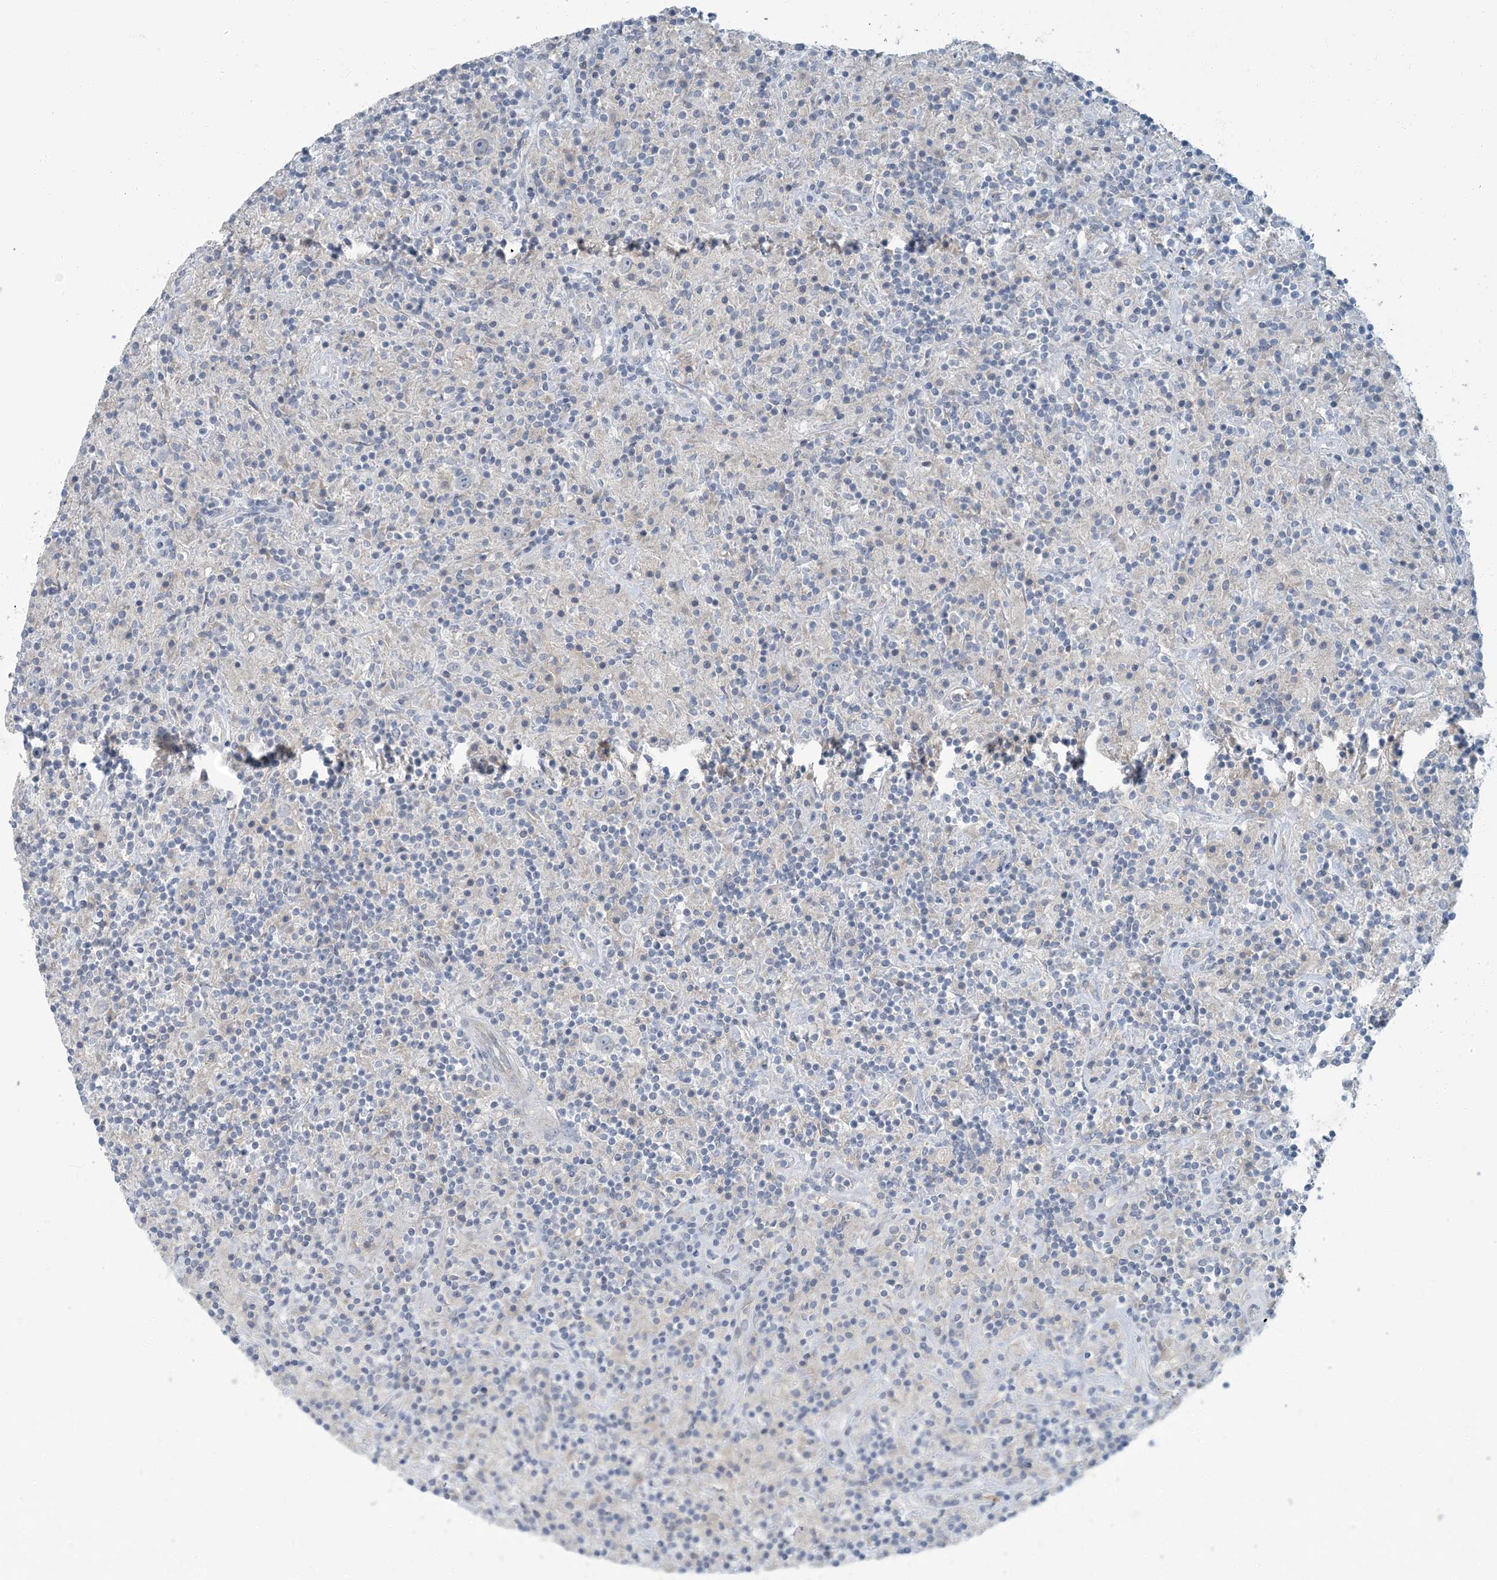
{"staining": {"intensity": "negative", "quantity": "none", "location": "none"}, "tissue": "lymphoma", "cell_type": "Tumor cells", "image_type": "cancer", "snomed": [{"axis": "morphology", "description": "Hodgkin's disease, NOS"}, {"axis": "topography", "description": "Lymph node"}], "caption": "This micrograph is of Hodgkin's disease stained with immunohistochemistry (IHC) to label a protein in brown with the nuclei are counter-stained blue. There is no positivity in tumor cells. Nuclei are stained in blue.", "gene": "EPHA4", "patient": {"sex": "male", "age": 70}}